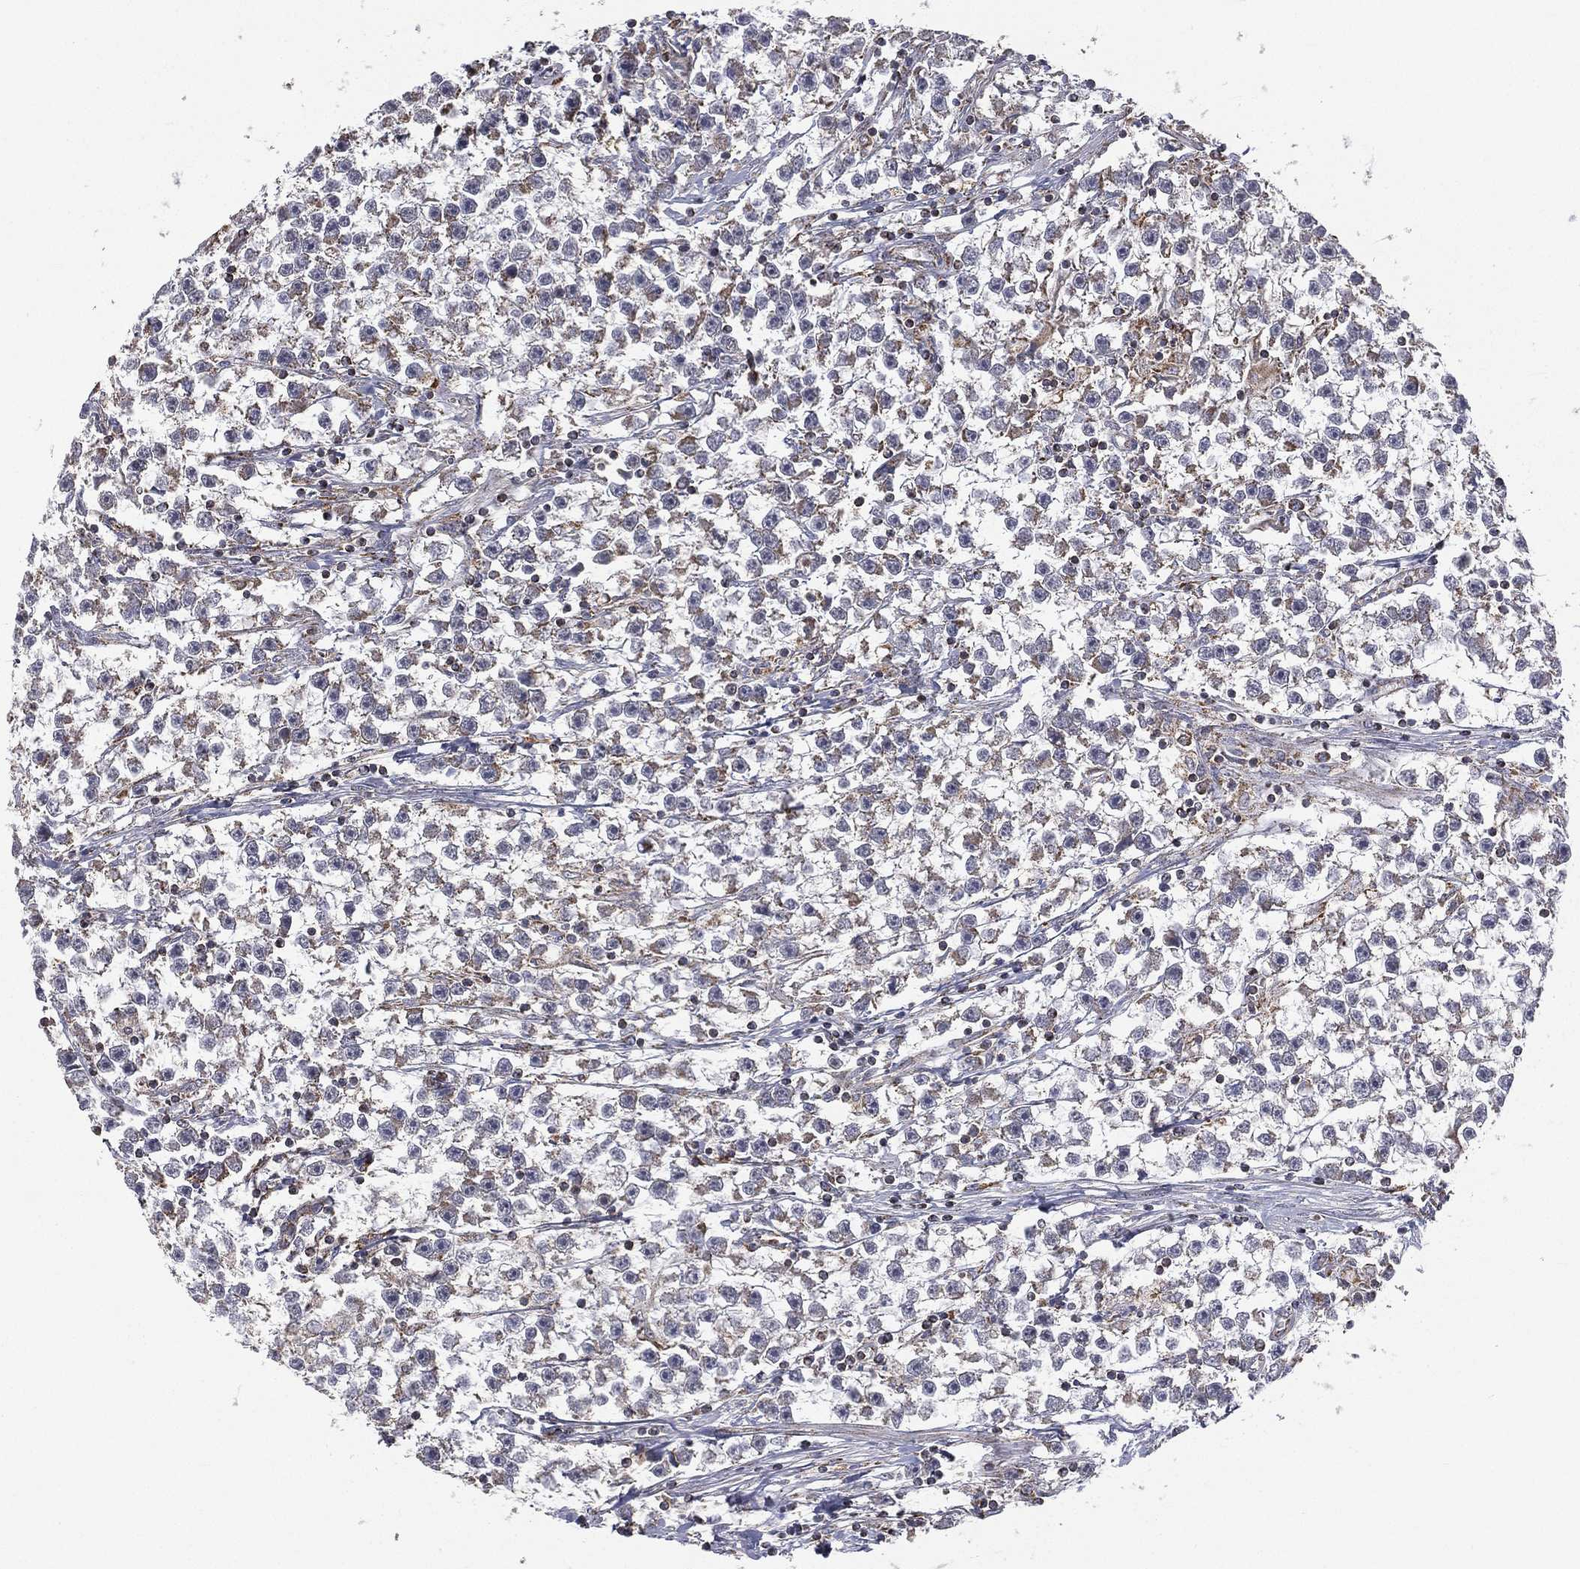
{"staining": {"intensity": "moderate", "quantity": "<25%", "location": "cytoplasmic/membranous"}, "tissue": "testis cancer", "cell_type": "Tumor cells", "image_type": "cancer", "snomed": [{"axis": "morphology", "description": "Seminoma, NOS"}, {"axis": "topography", "description": "Testis"}], "caption": "Moderate cytoplasmic/membranous positivity is identified in approximately <25% of tumor cells in testis cancer (seminoma).", "gene": "RIN3", "patient": {"sex": "male", "age": 59}}